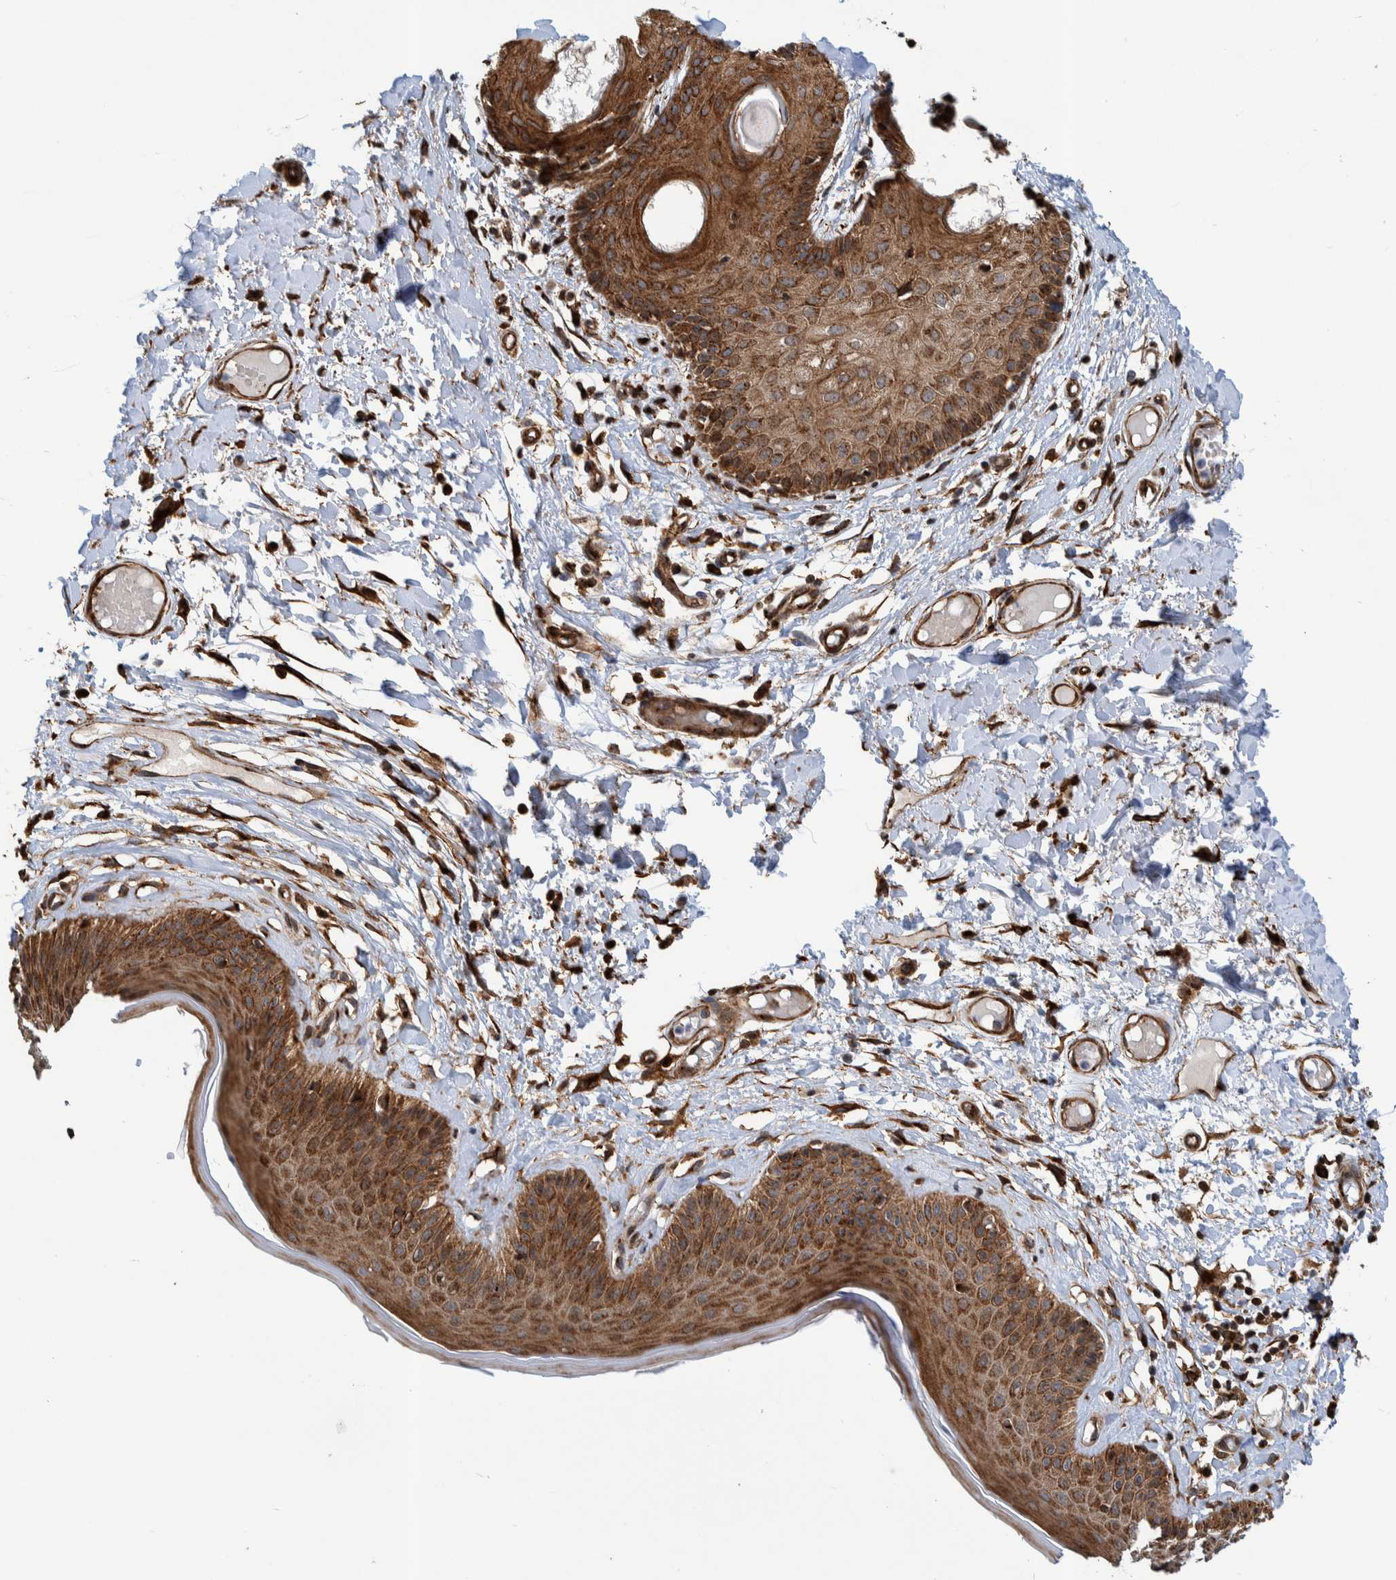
{"staining": {"intensity": "strong", "quantity": ">75%", "location": "cytoplasmic/membranous"}, "tissue": "skin", "cell_type": "Epidermal cells", "image_type": "normal", "snomed": [{"axis": "morphology", "description": "Normal tissue, NOS"}, {"axis": "topography", "description": "Vulva"}], "caption": "DAB immunohistochemical staining of benign human skin demonstrates strong cytoplasmic/membranous protein expression in about >75% of epidermal cells.", "gene": "CCDC57", "patient": {"sex": "female", "age": 73}}